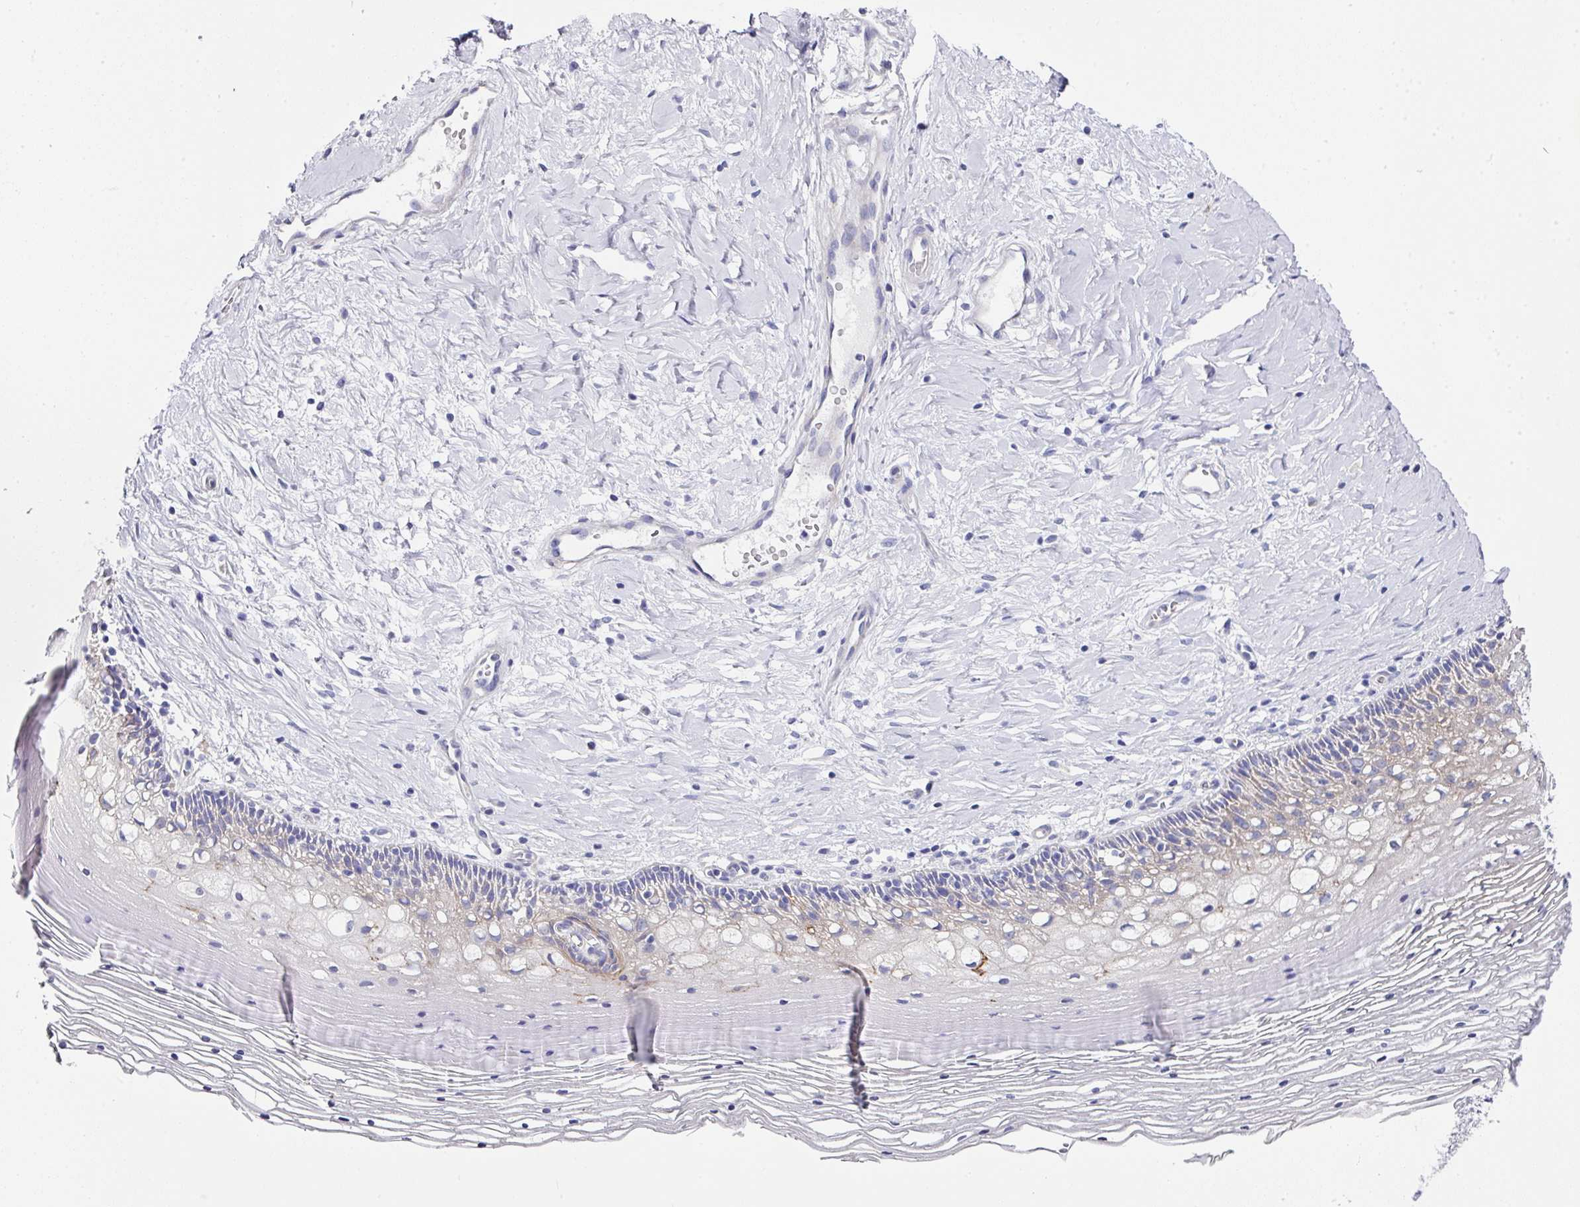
{"staining": {"intensity": "weak", "quantity": "<25%", "location": "cytoplasmic/membranous"}, "tissue": "cervix", "cell_type": "Glandular cells", "image_type": "normal", "snomed": [{"axis": "morphology", "description": "Normal tissue, NOS"}, {"axis": "topography", "description": "Cervix"}], "caption": "Micrograph shows no significant protein staining in glandular cells of unremarkable cervix.", "gene": "CLDN1", "patient": {"sex": "female", "age": 36}}